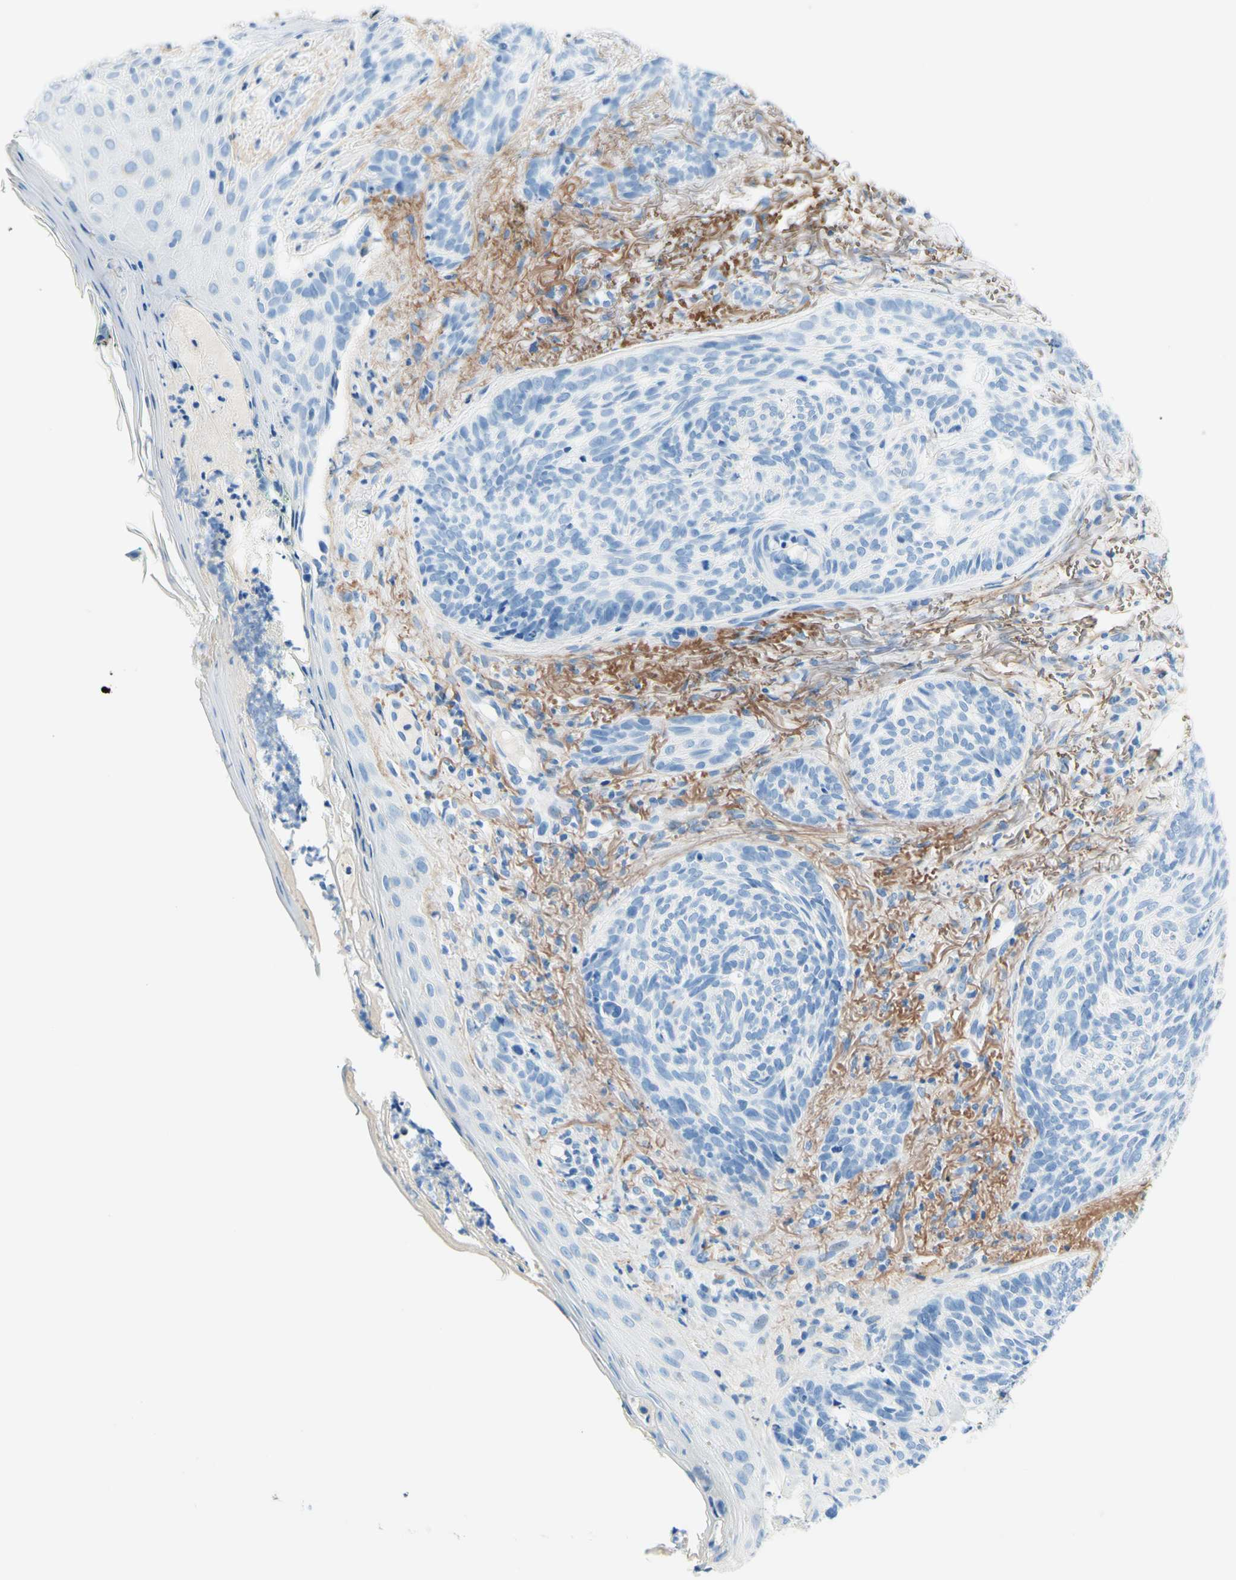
{"staining": {"intensity": "negative", "quantity": "none", "location": "none"}, "tissue": "skin cancer", "cell_type": "Tumor cells", "image_type": "cancer", "snomed": [{"axis": "morphology", "description": "Basal cell carcinoma"}, {"axis": "topography", "description": "Skin"}], "caption": "Tumor cells show no significant staining in skin cancer (basal cell carcinoma). (DAB immunohistochemistry, high magnification).", "gene": "MFAP5", "patient": {"sex": "male", "age": 43}}